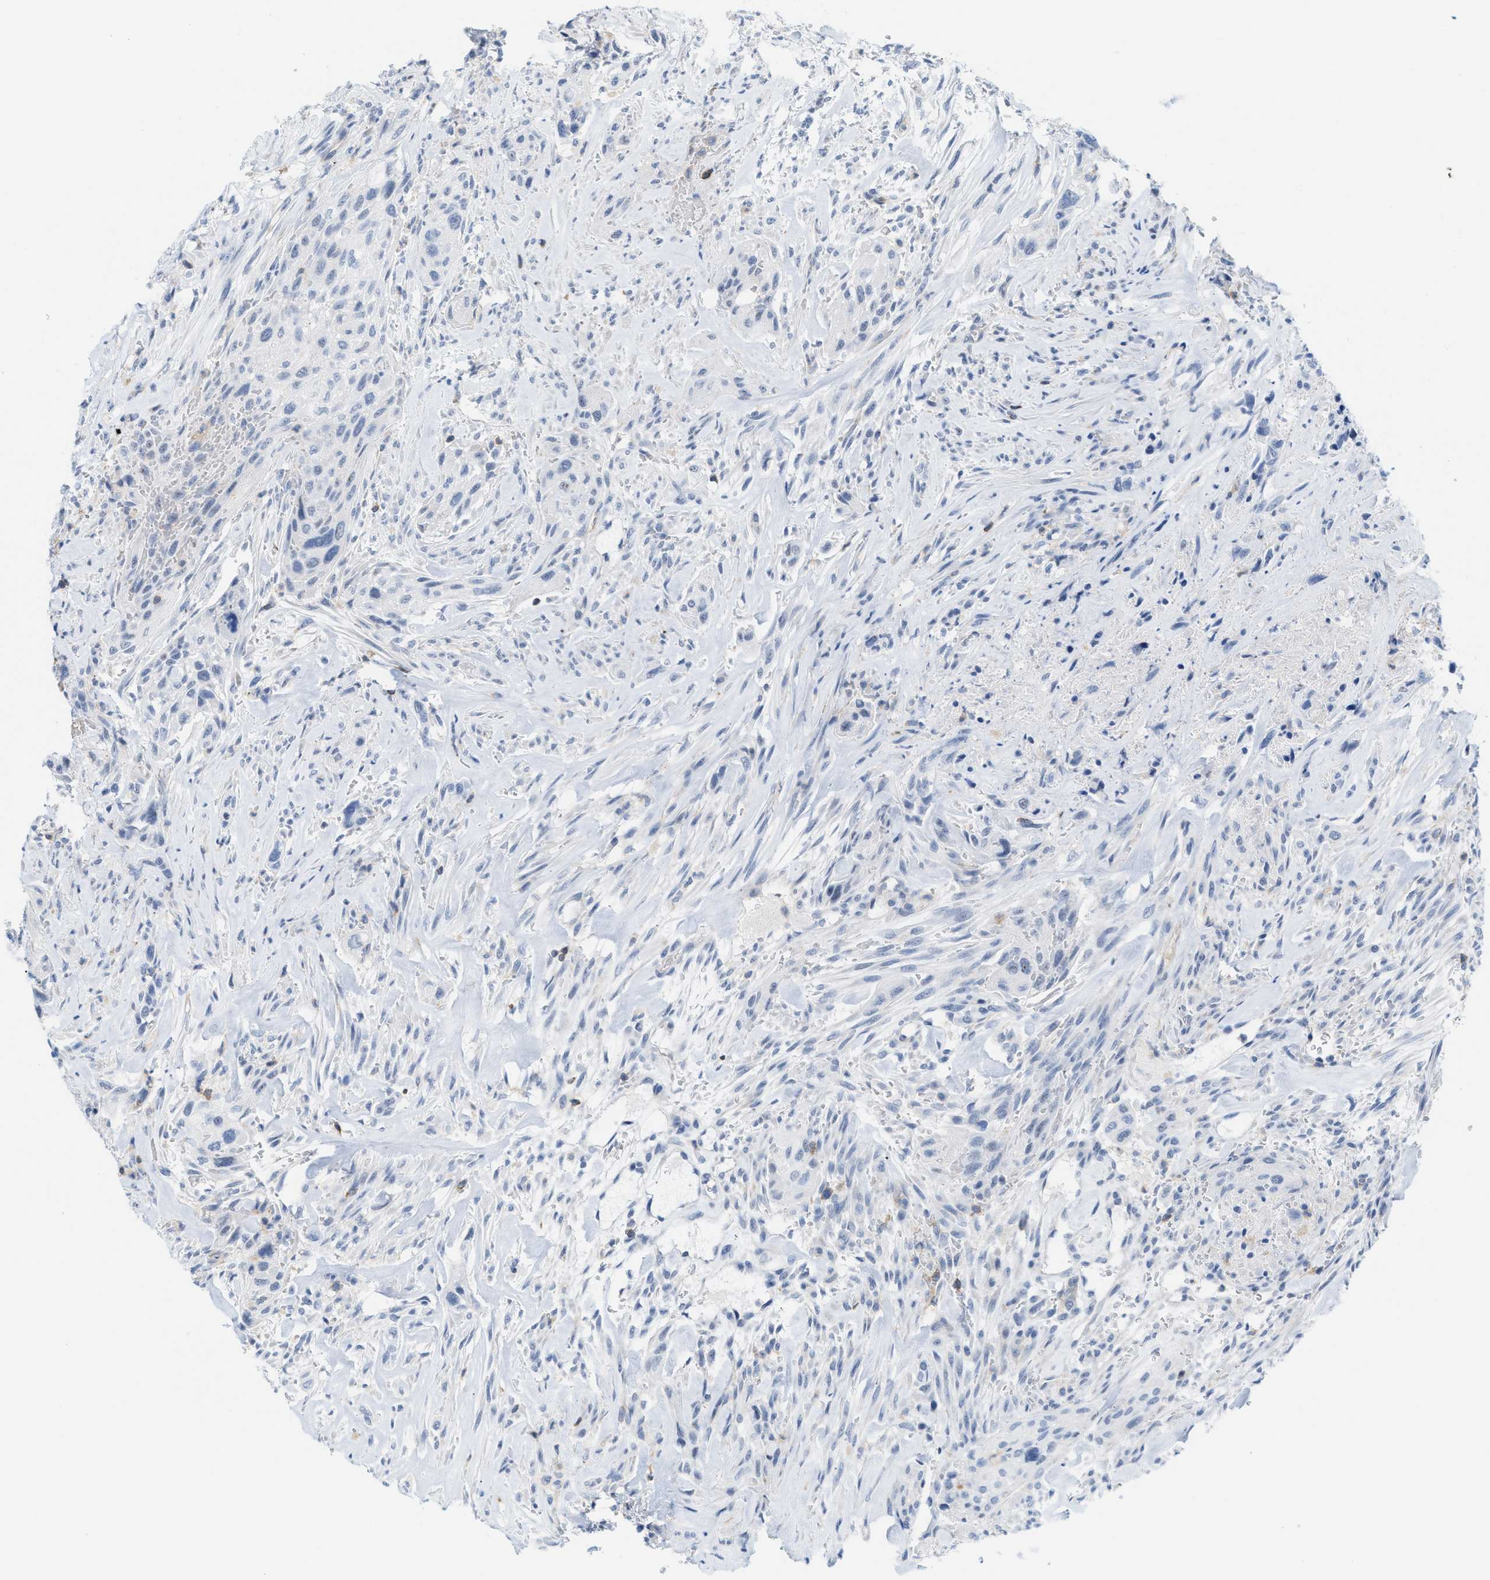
{"staining": {"intensity": "negative", "quantity": "none", "location": "none"}, "tissue": "urothelial cancer", "cell_type": "Tumor cells", "image_type": "cancer", "snomed": [{"axis": "morphology", "description": "Urothelial carcinoma, Low grade"}, {"axis": "morphology", "description": "Urothelial carcinoma, High grade"}, {"axis": "topography", "description": "Urinary bladder"}], "caption": "The photomicrograph displays no significant staining in tumor cells of urothelial cancer.", "gene": "IL16", "patient": {"sex": "male", "age": 35}}